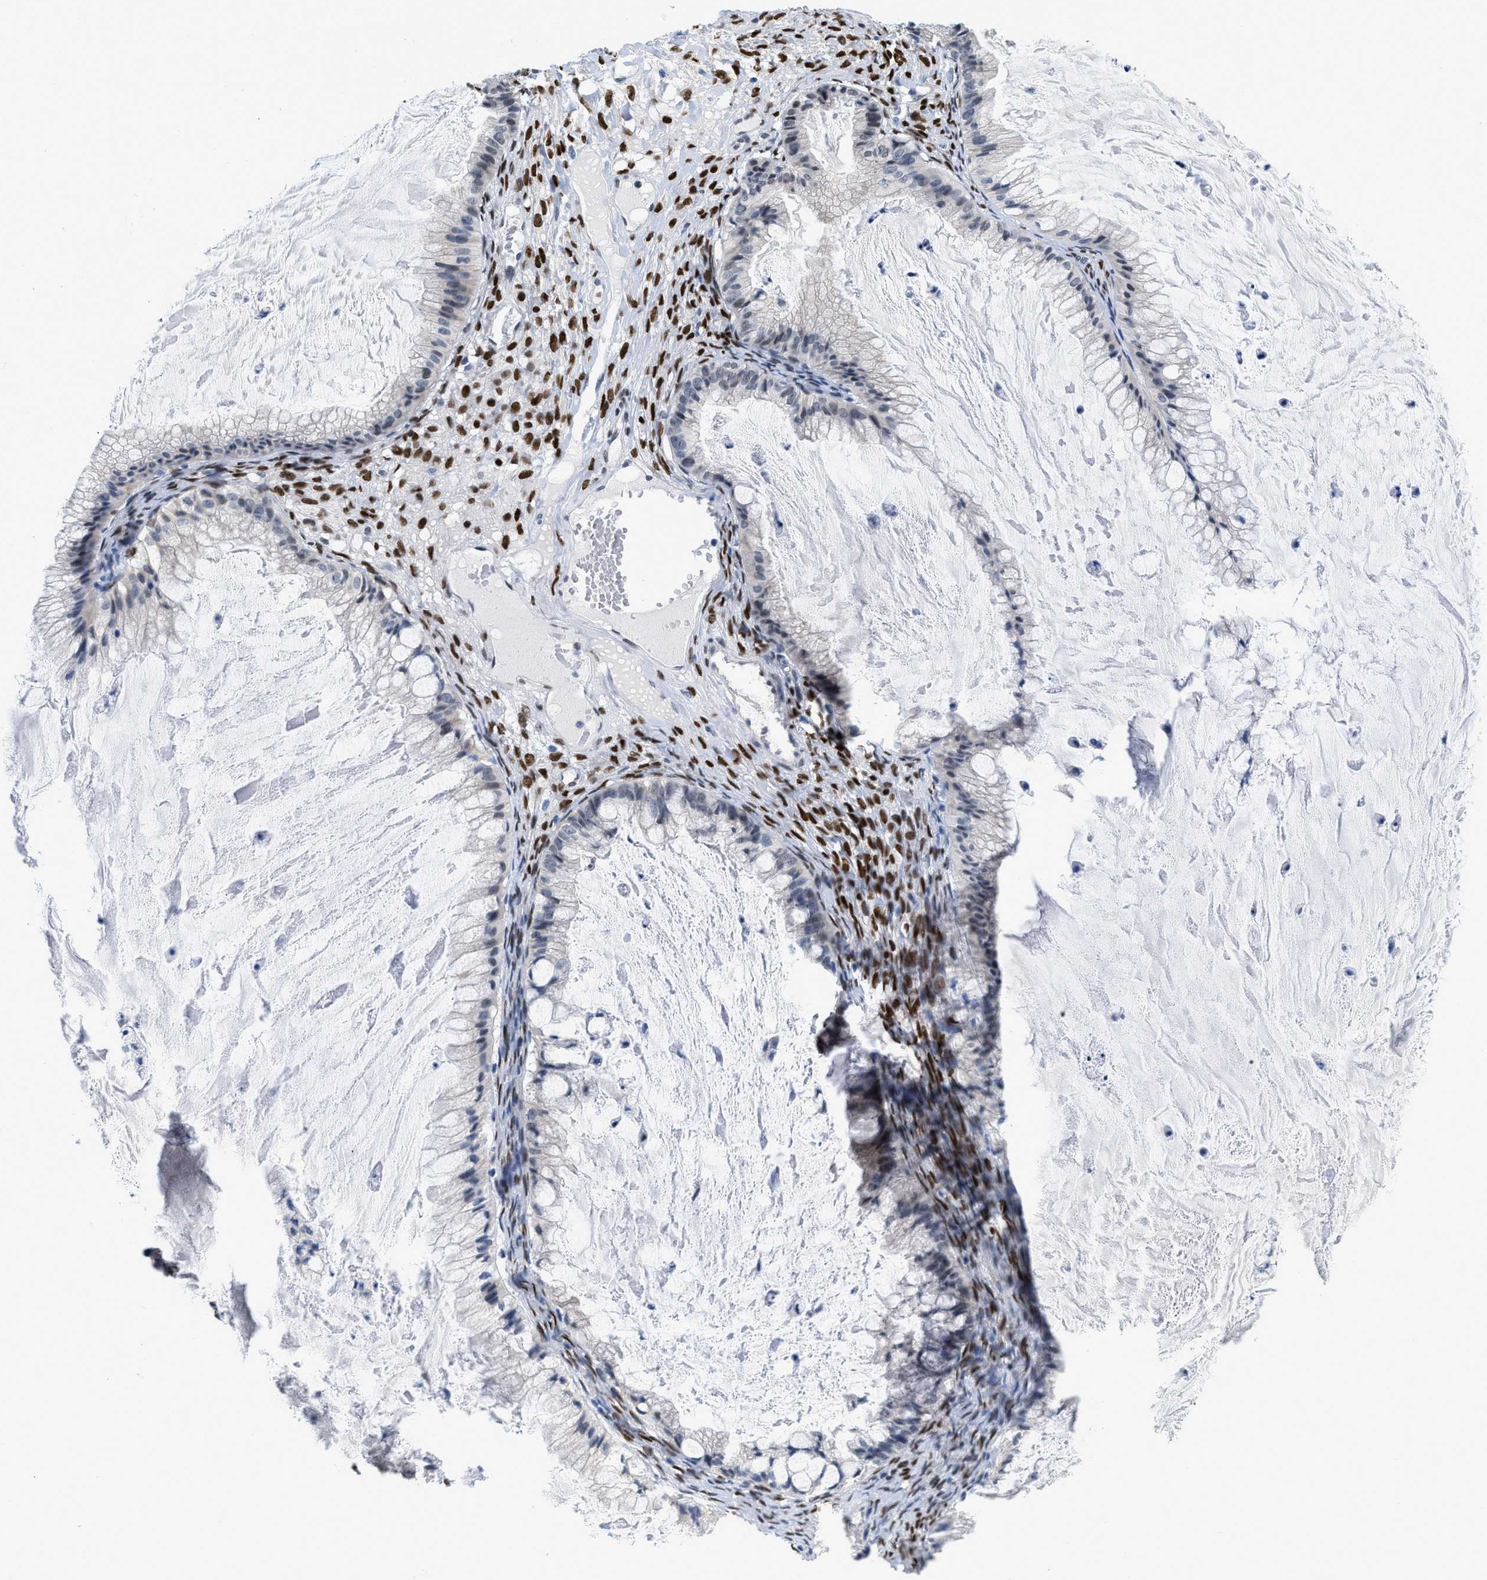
{"staining": {"intensity": "negative", "quantity": "none", "location": "none"}, "tissue": "ovarian cancer", "cell_type": "Tumor cells", "image_type": "cancer", "snomed": [{"axis": "morphology", "description": "Cystadenocarcinoma, mucinous, NOS"}, {"axis": "topography", "description": "Ovary"}], "caption": "This micrograph is of ovarian cancer stained with immunohistochemistry (IHC) to label a protein in brown with the nuclei are counter-stained blue. There is no staining in tumor cells. (DAB immunohistochemistry (IHC) visualized using brightfield microscopy, high magnification).", "gene": "NFIX", "patient": {"sex": "female", "age": 57}}